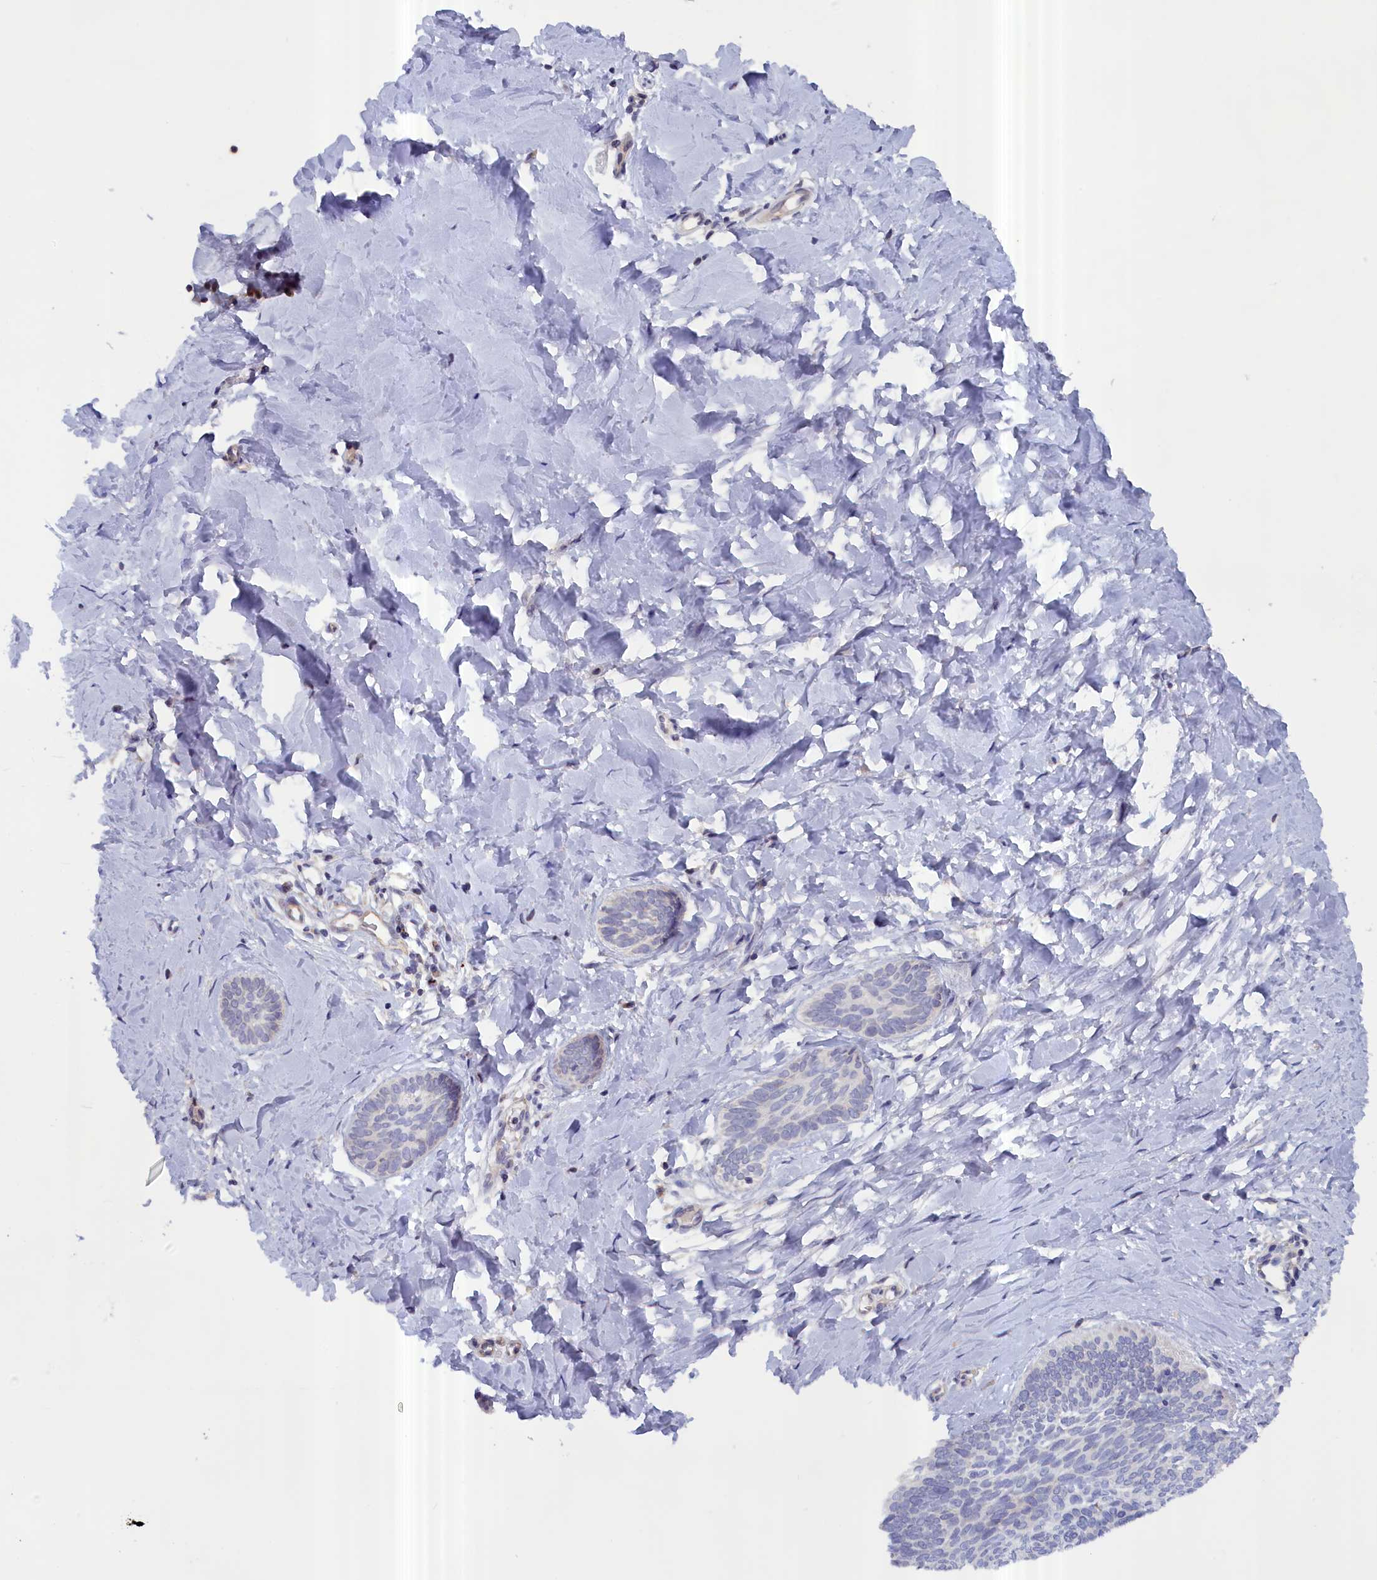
{"staining": {"intensity": "negative", "quantity": "none", "location": "none"}, "tissue": "skin cancer", "cell_type": "Tumor cells", "image_type": "cancer", "snomed": [{"axis": "morphology", "description": "Basal cell carcinoma"}, {"axis": "topography", "description": "Skin"}], "caption": "IHC image of skin basal cell carcinoma stained for a protein (brown), which reveals no positivity in tumor cells.", "gene": "IGFALS", "patient": {"sex": "female", "age": 81}}